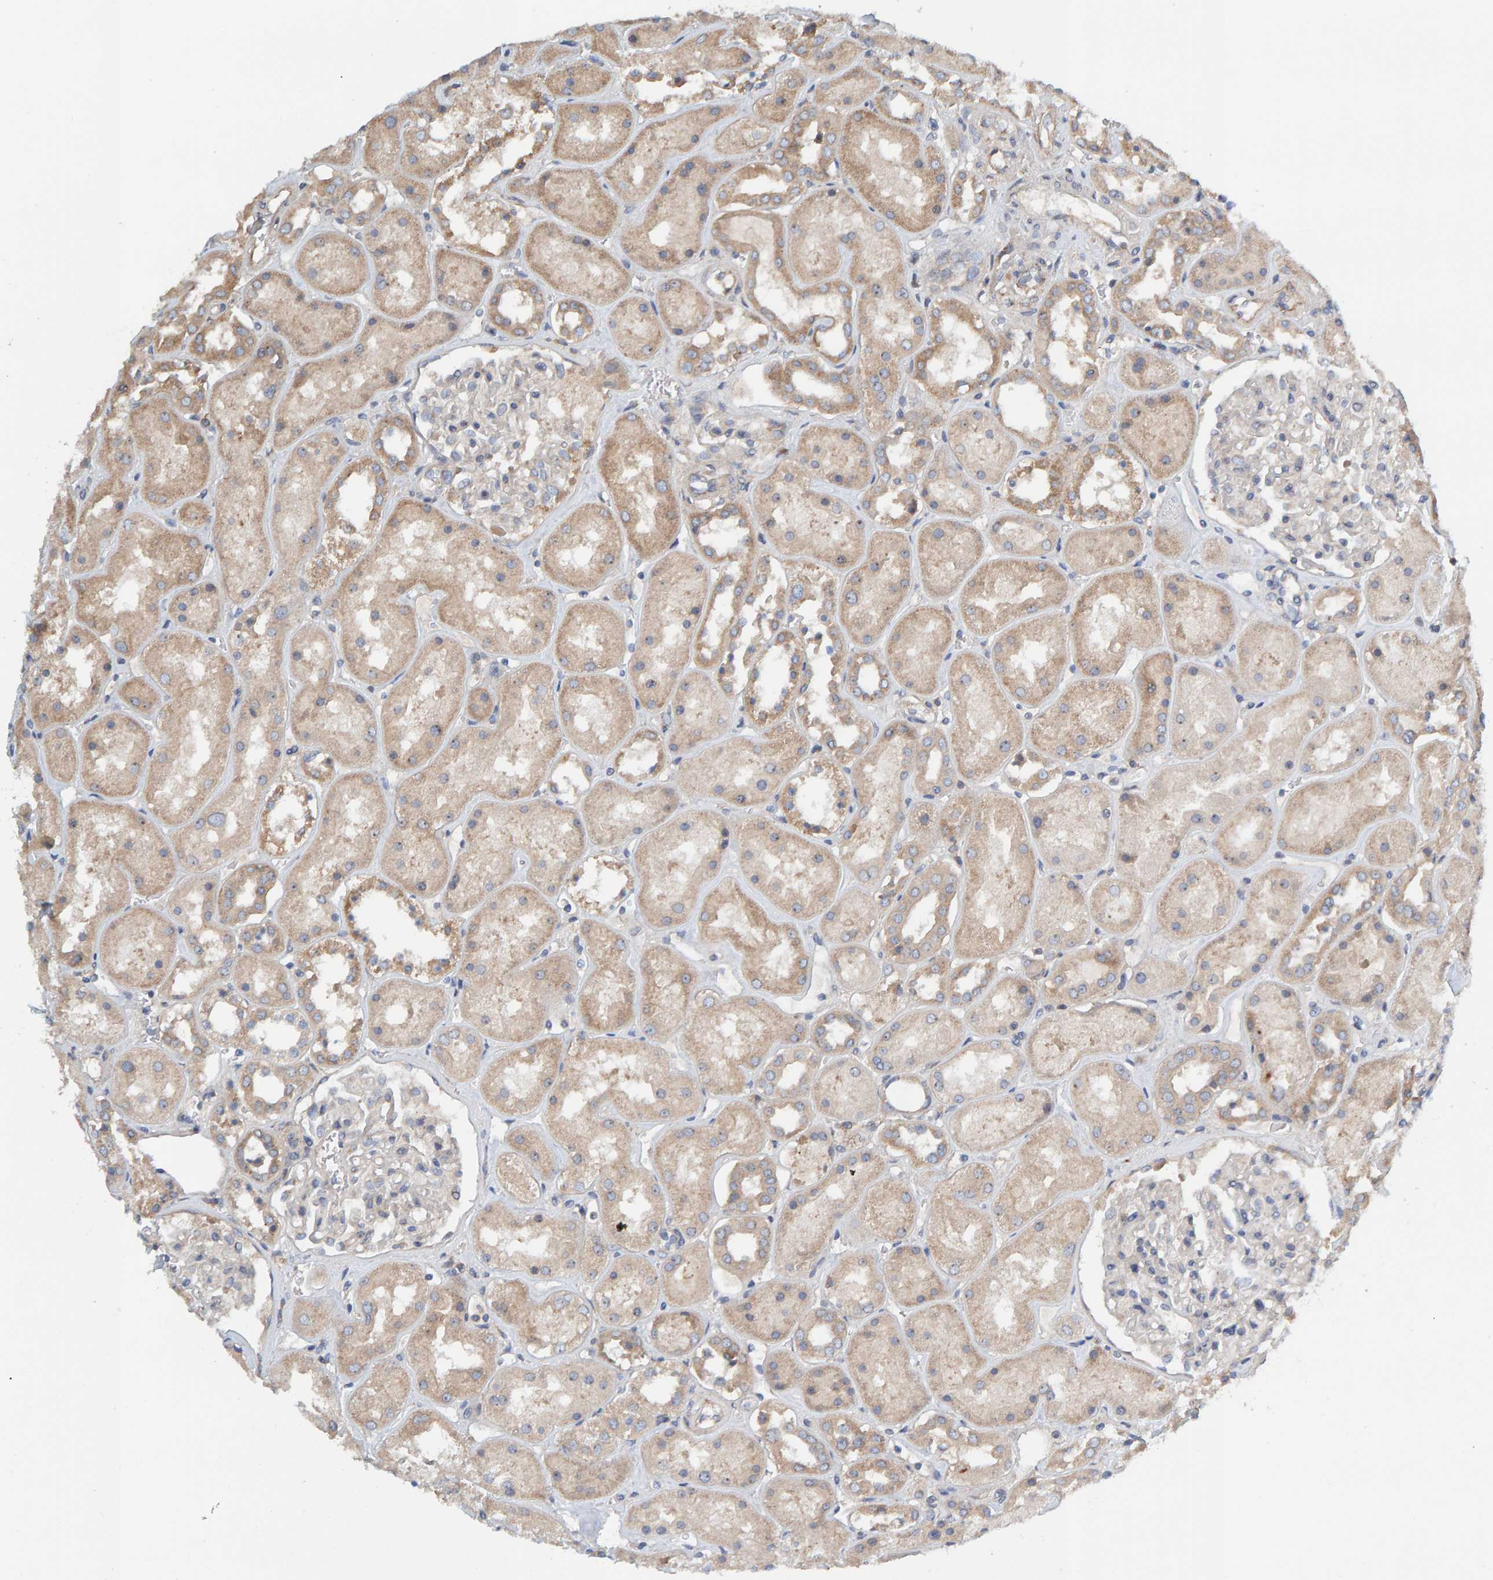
{"staining": {"intensity": "weak", "quantity": "<25%", "location": "cytoplasmic/membranous"}, "tissue": "kidney", "cell_type": "Cells in glomeruli", "image_type": "normal", "snomed": [{"axis": "morphology", "description": "Normal tissue, NOS"}, {"axis": "topography", "description": "Kidney"}], "caption": "There is no significant expression in cells in glomeruli of kidney. (Brightfield microscopy of DAB (3,3'-diaminobenzidine) IHC at high magnification).", "gene": "CCM2", "patient": {"sex": "male", "age": 70}}